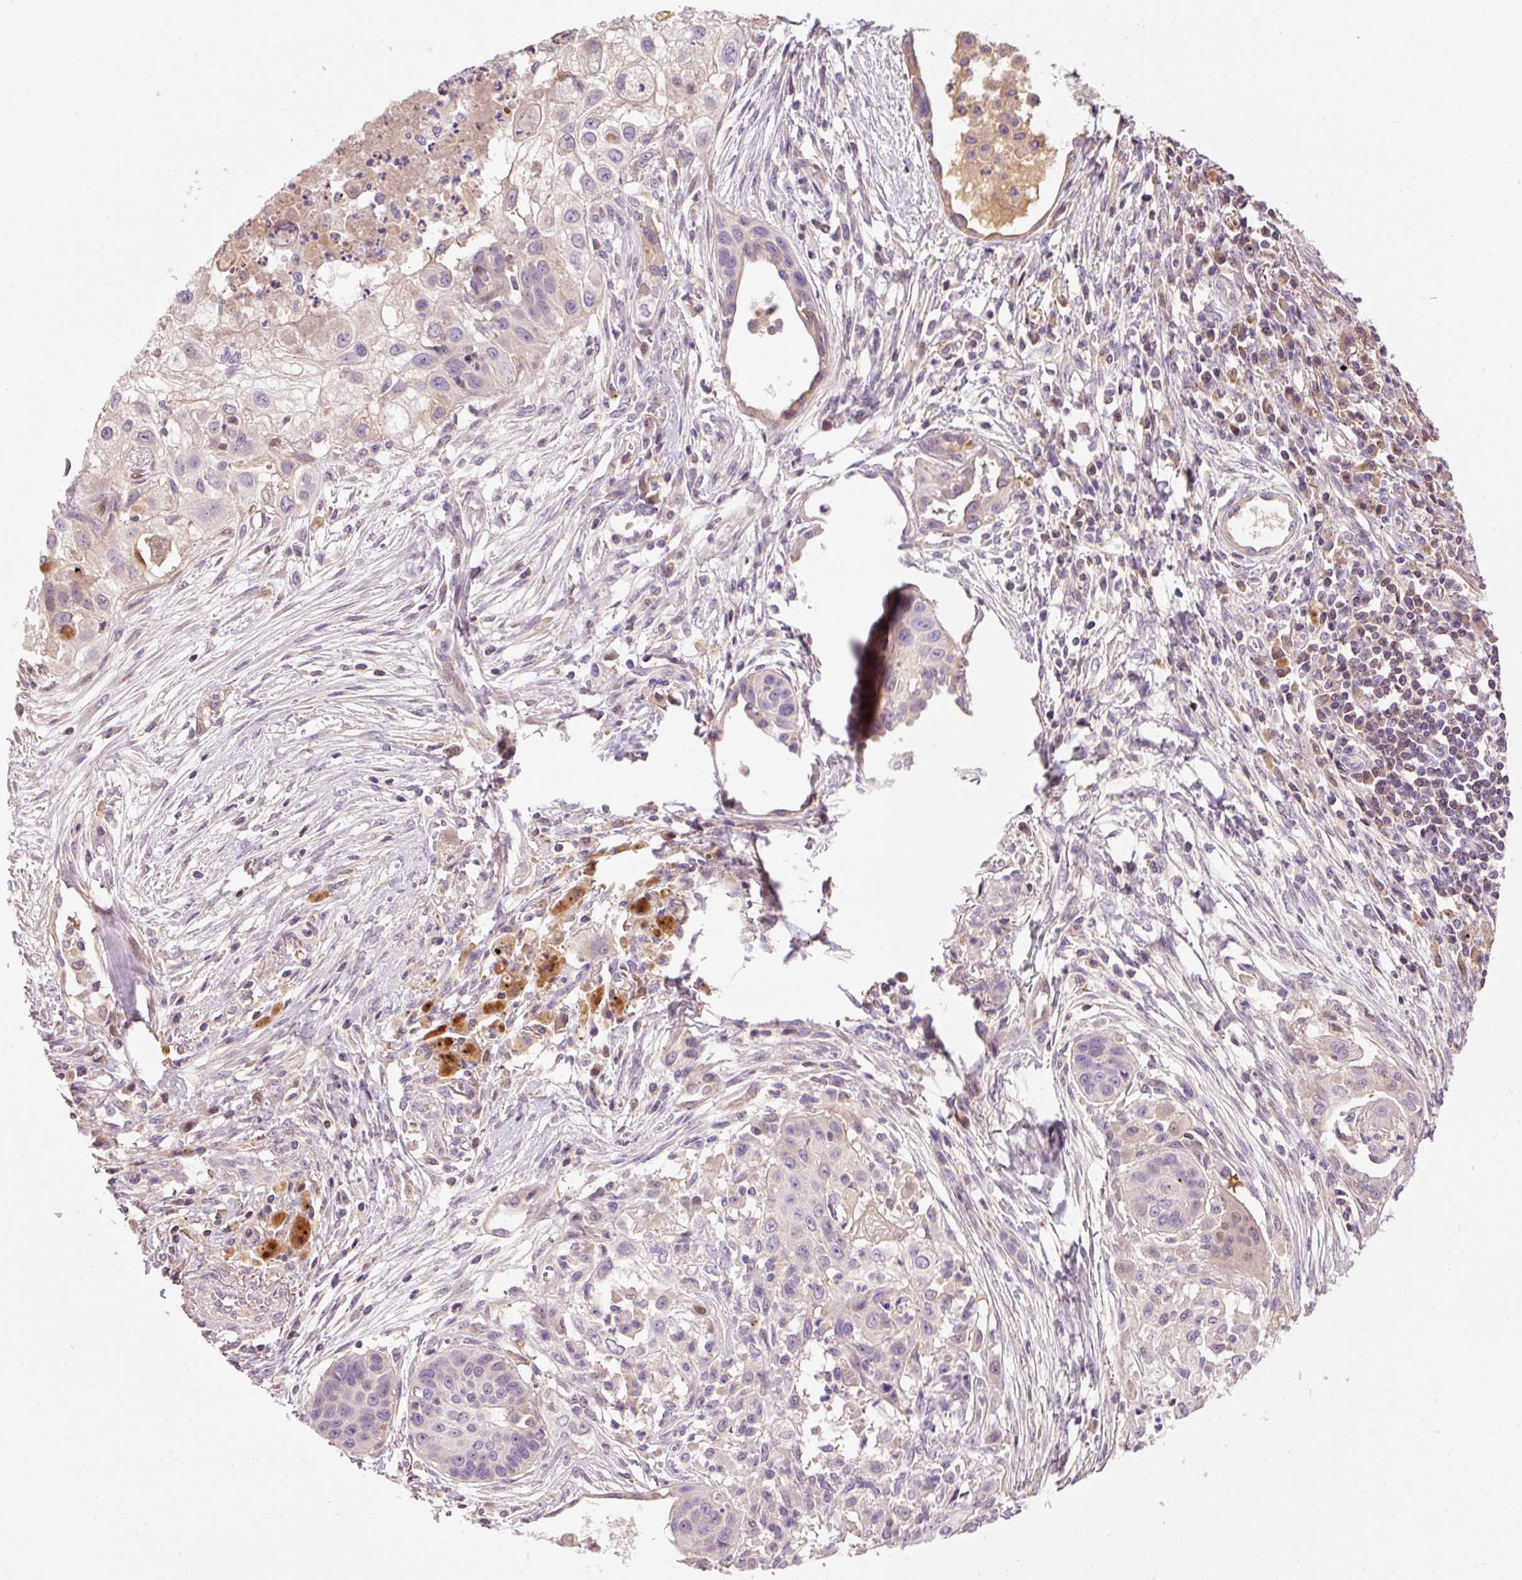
{"staining": {"intensity": "negative", "quantity": "none", "location": "none"}, "tissue": "lung cancer", "cell_type": "Tumor cells", "image_type": "cancer", "snomed": [{"axis": "morphology", "description": "Squamous cell carcinoma, NOS"}, {"axis": "topography", "description": "Lung"}], "caption": "Lung cancer stained for a protein using IHC reveals no staining tumor cells.", "gene": "CMTM8", "patient": {"sex": "male", "age": 71}}